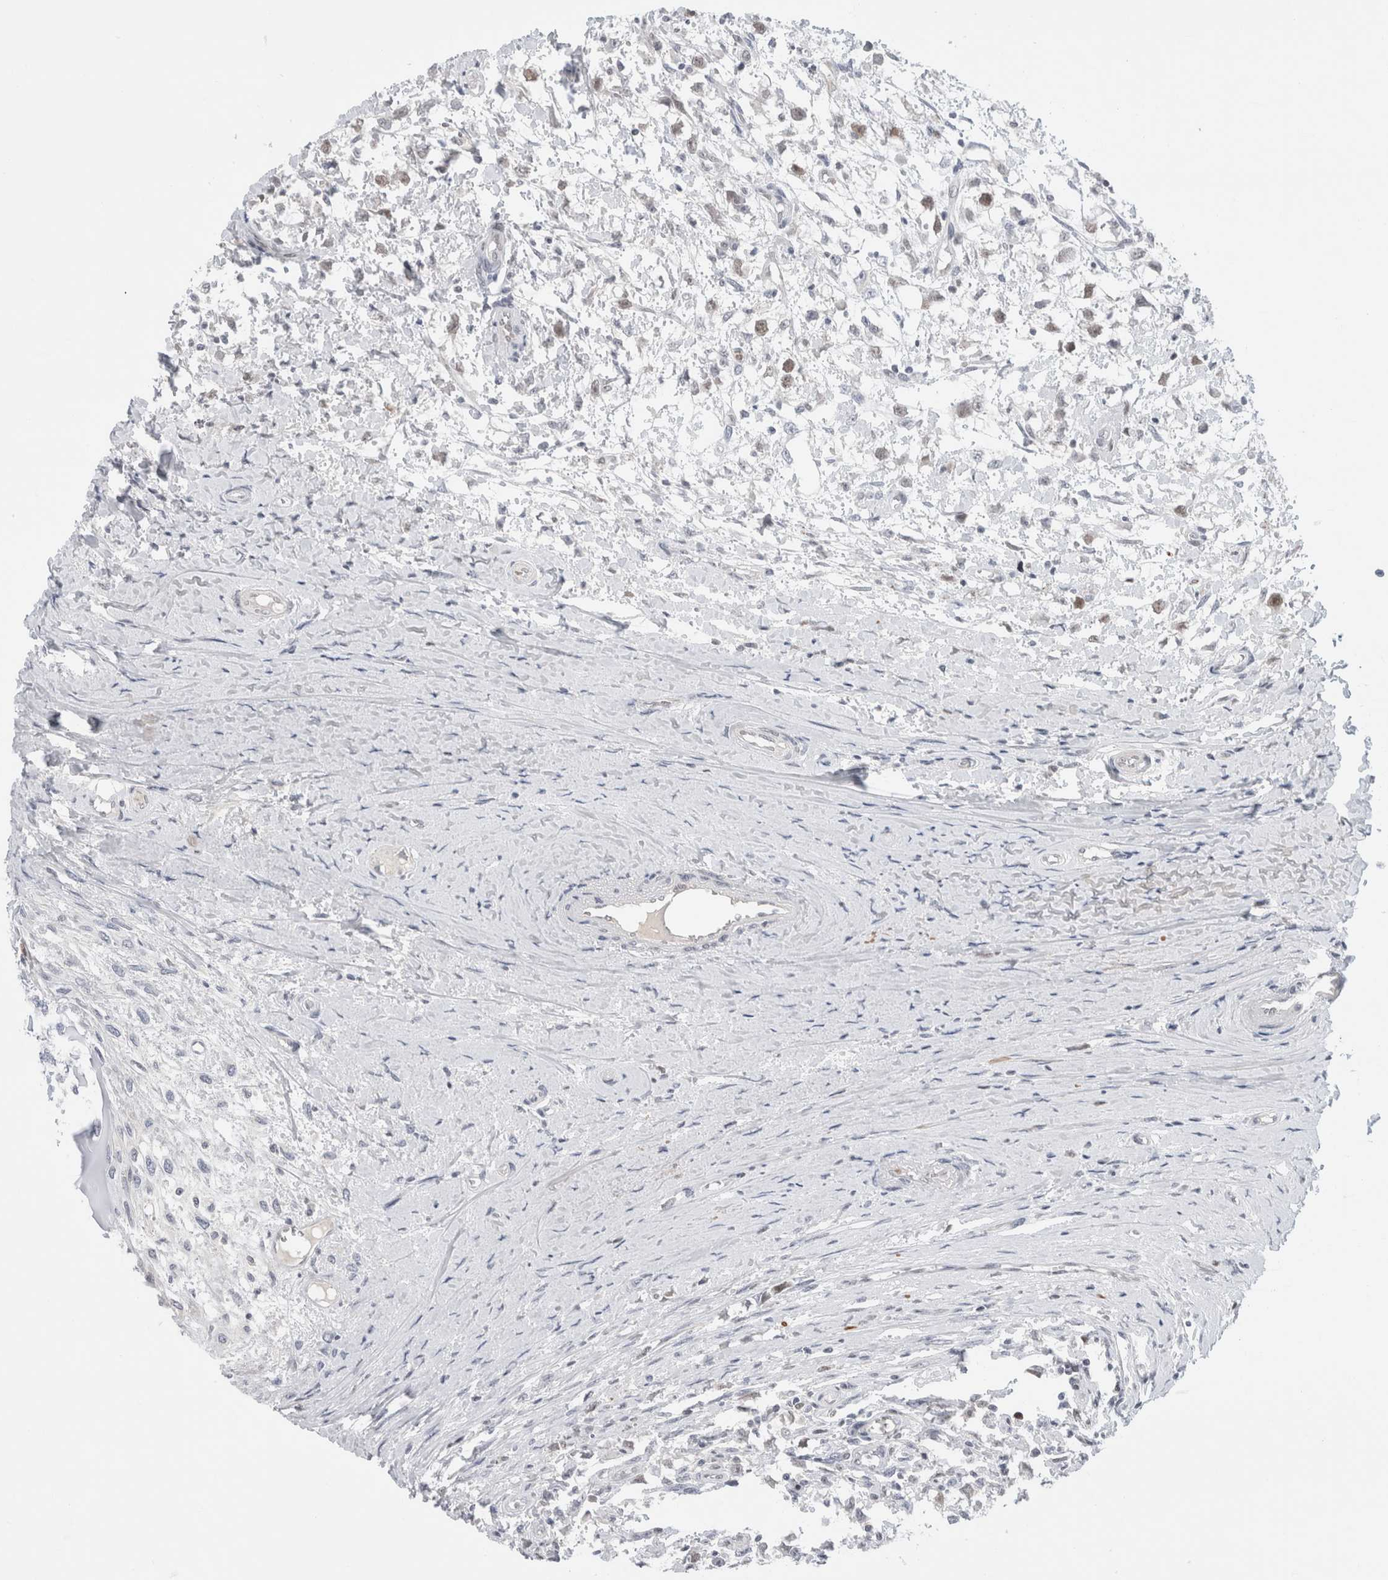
{"staining": {"intensity": "weak", "quantity": "<25%", "location": "nuclear"}, "tissue": "testis cancer", "cell_type": "Tumor cells", "image_type": "cancer", "snomed": [{"axis": "morphology", "description": "Seminoma, NOS"}, {"axis": "morphology", "description": "Carcinoma, Embryonal, NOS"}, {"axis": "topography", "description": "Testis"}], "caption": "High magnification brightfield microscopy of seminoma (testis) stained with DAB (brown) and counterstained with hematoxylin (blue): tumor cells show no significant staining.", "gene": "KNL1", "patient": {"sex": "male", "age": 51}}